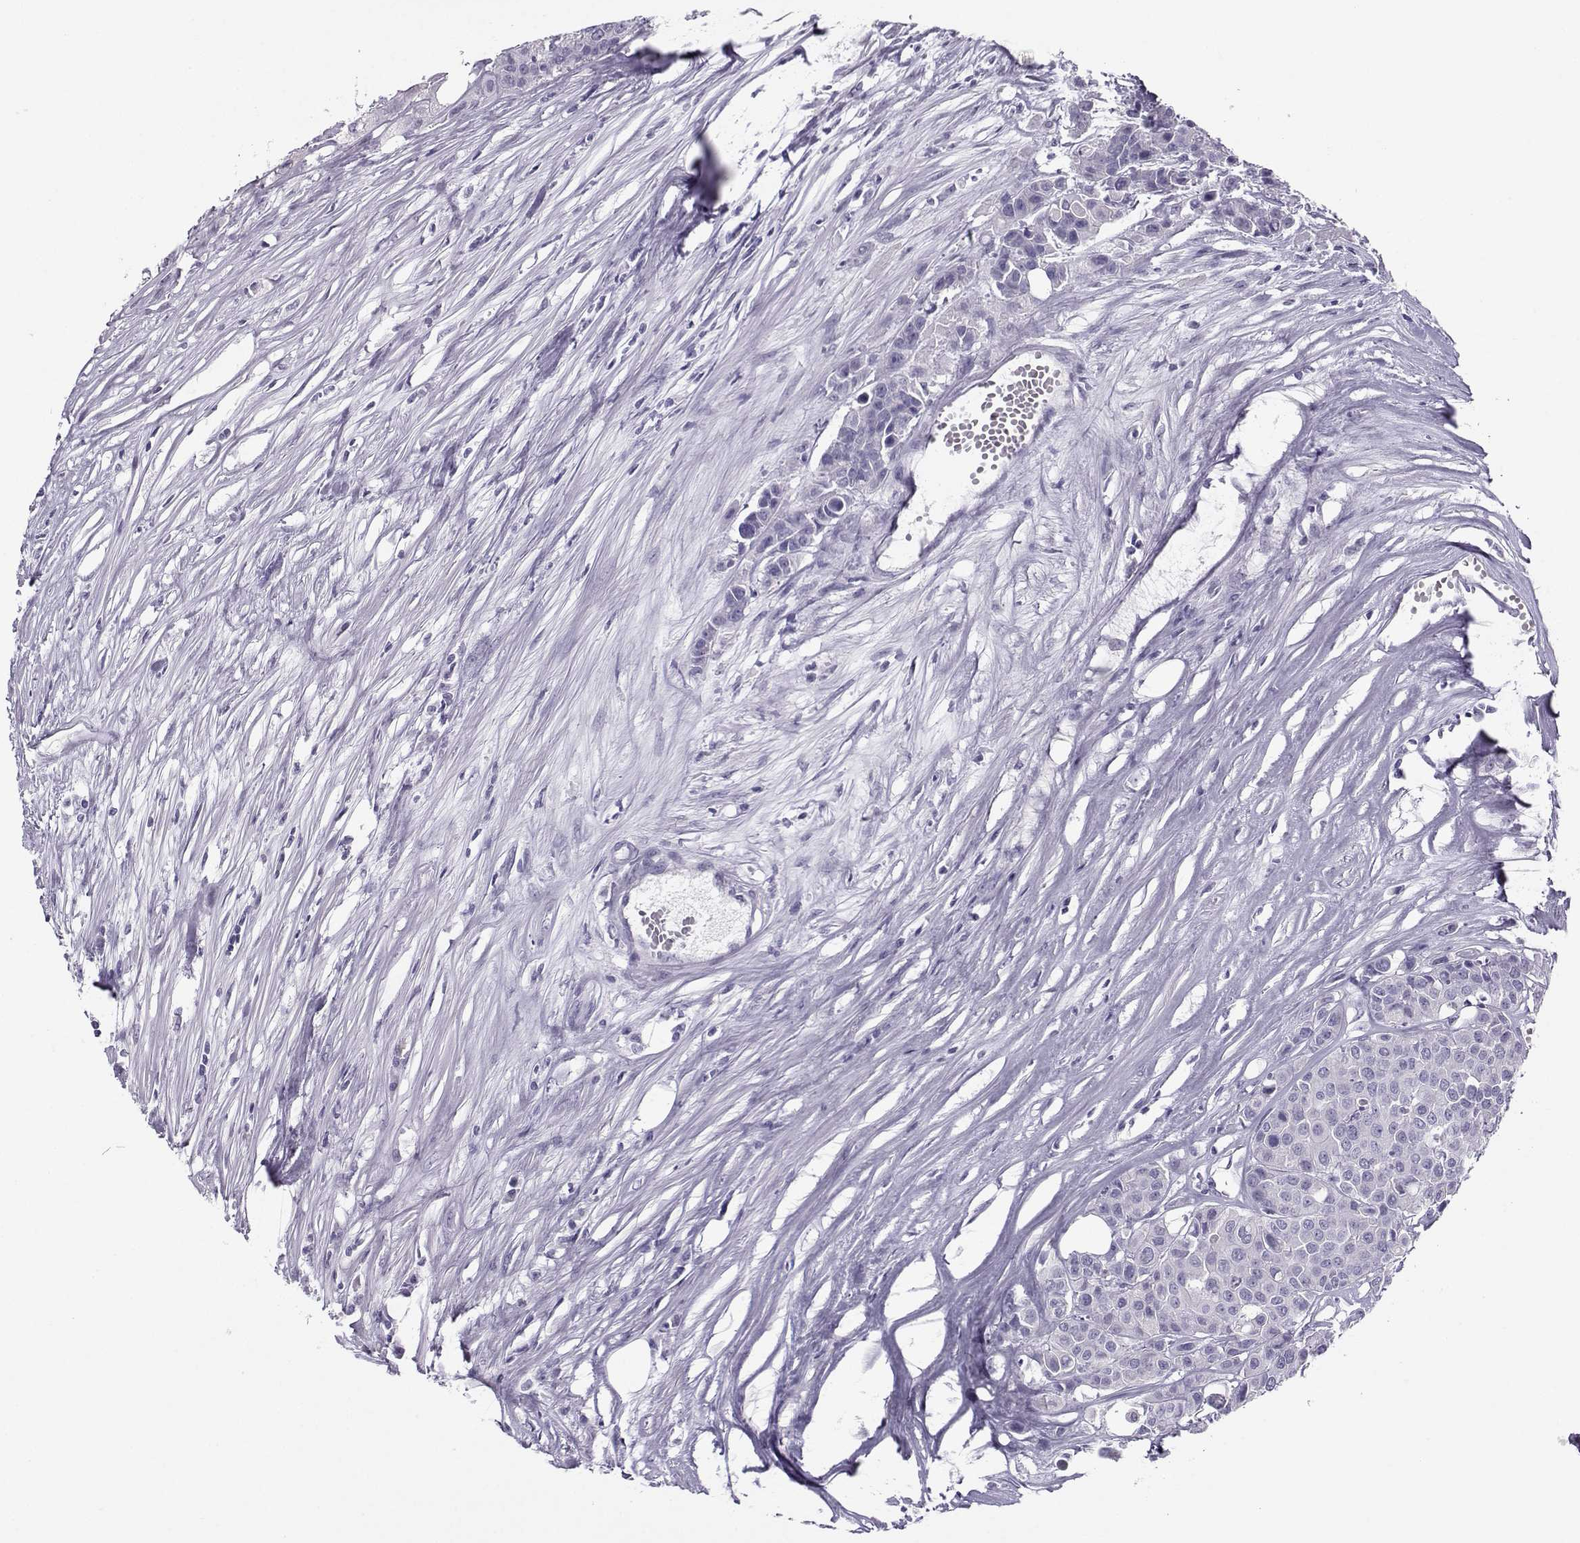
{"staining": {"intensity": "negative", "quantity": "none", "location": "none"}, "tissue": "carcinoid", "cell_type": "Tumor cells", "image_type": "cancer", "snomed": [{"axis": "morphology", "description": "Carcinoid, malignant, NOS"}, {"axis": "topography", "description": "Colon"}], "caption": "Carcinoid was stained to show a protein in brown. There is no significant staining in tumor cells.", "gene": "ARMC2", "patient": {"sex": "male", "age": 81}}